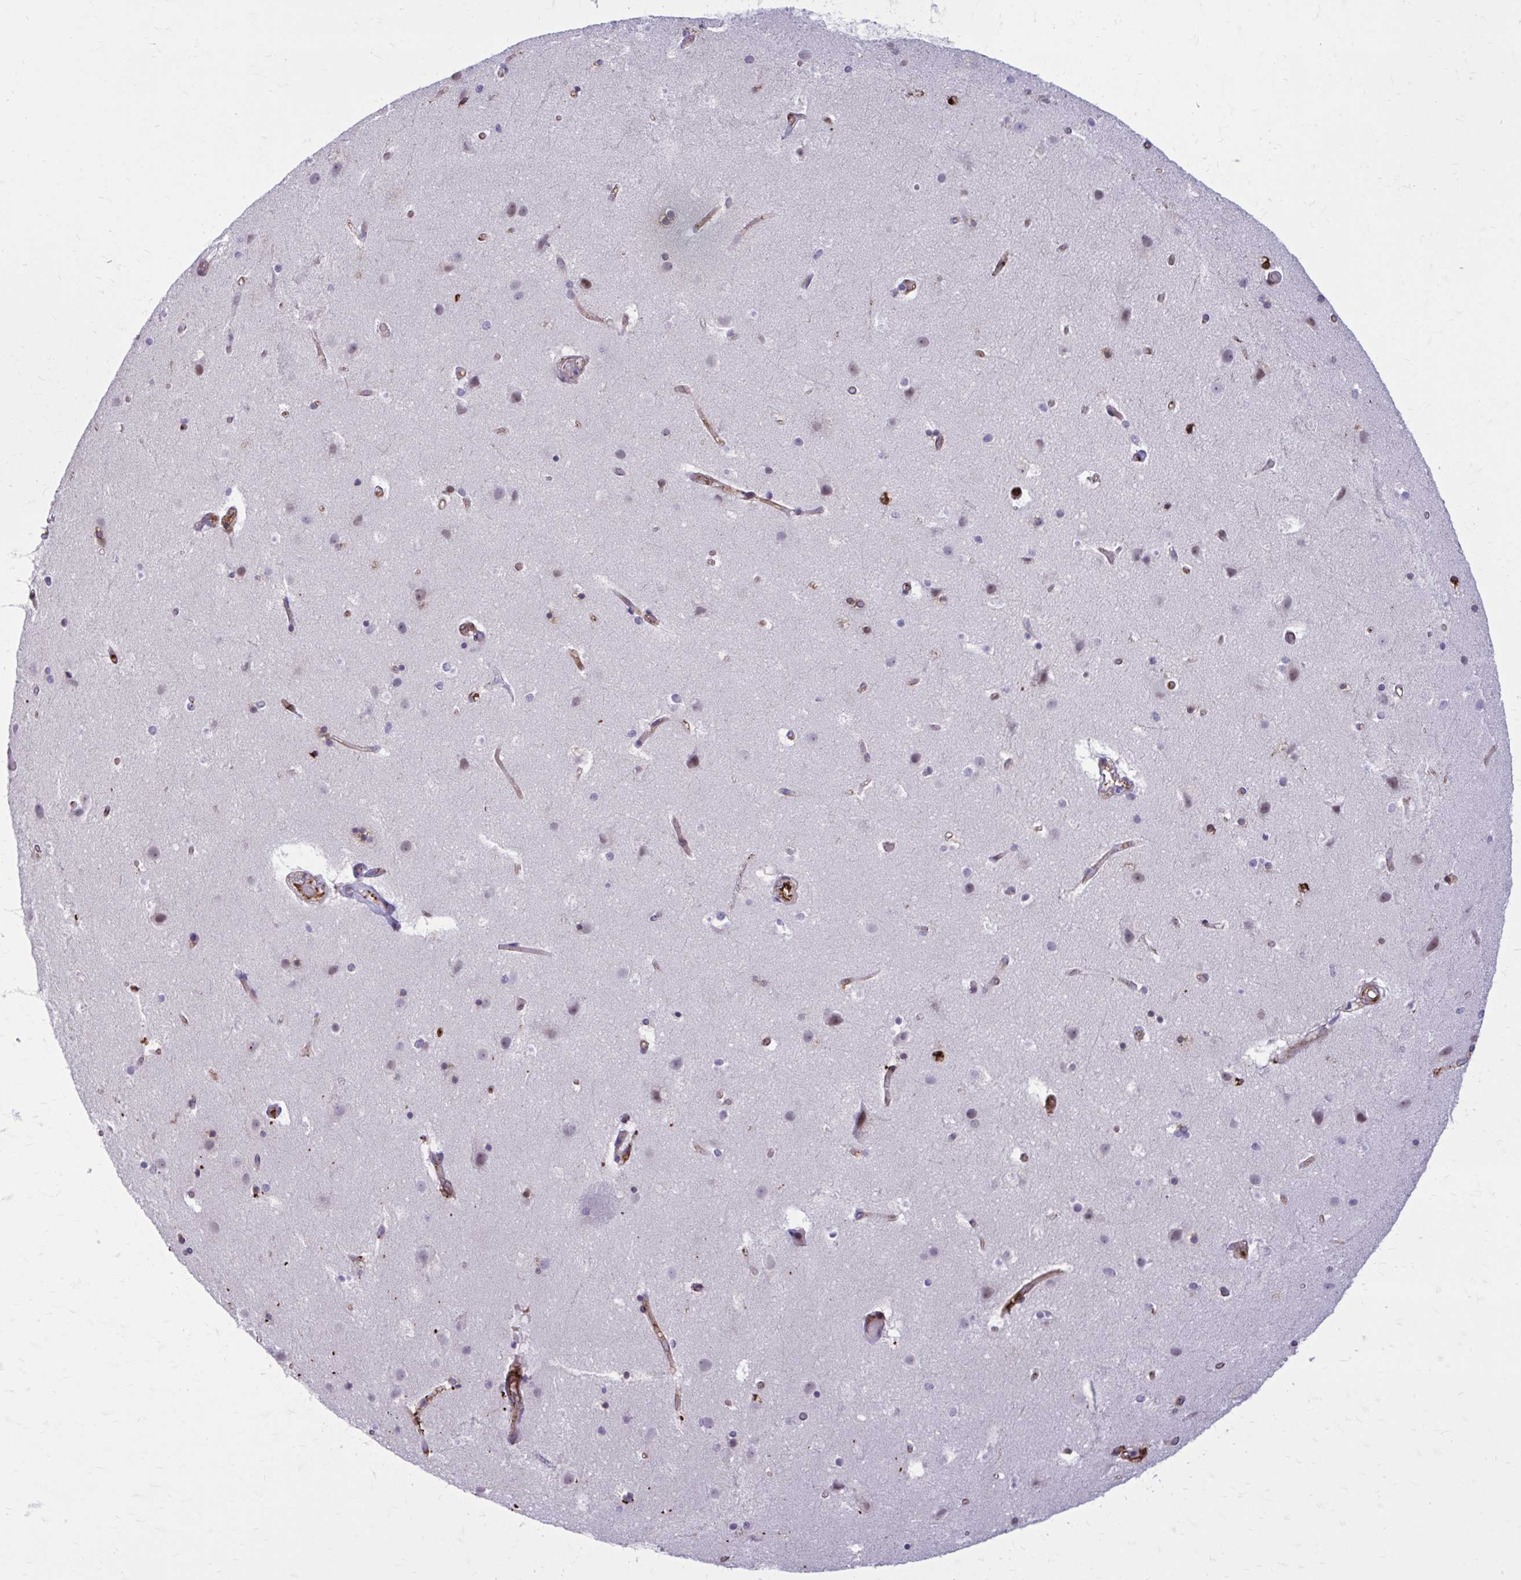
{"staining": {"intensity": "moderate", "quantity": "25%-75%", "location": "cytoplasmic/membranous"}, "tissue": "cerebral cortex", "cell_type": "Endothelial cells", "image_type": "normal", "snomed": [{"axis": "morphology", "description": "Normal tissue, NOS"}, {"axis": "topography", "description": "Cerebral cortex"}], "caption": "A high-resolution photomicrograph shows immunohistochemistry (IHC) staining of unremarkable cerebral cortex, which exhibits moderate cytoplasmic/membranous expression in approximately 25%-75% of endothelial cells. (Stains: DAB in brown, nuclei in blue, Microscopy: brightfield microscopy at high magnification).", "gene": "BEND5", "patient": {"sex": "female", "age": 52}}